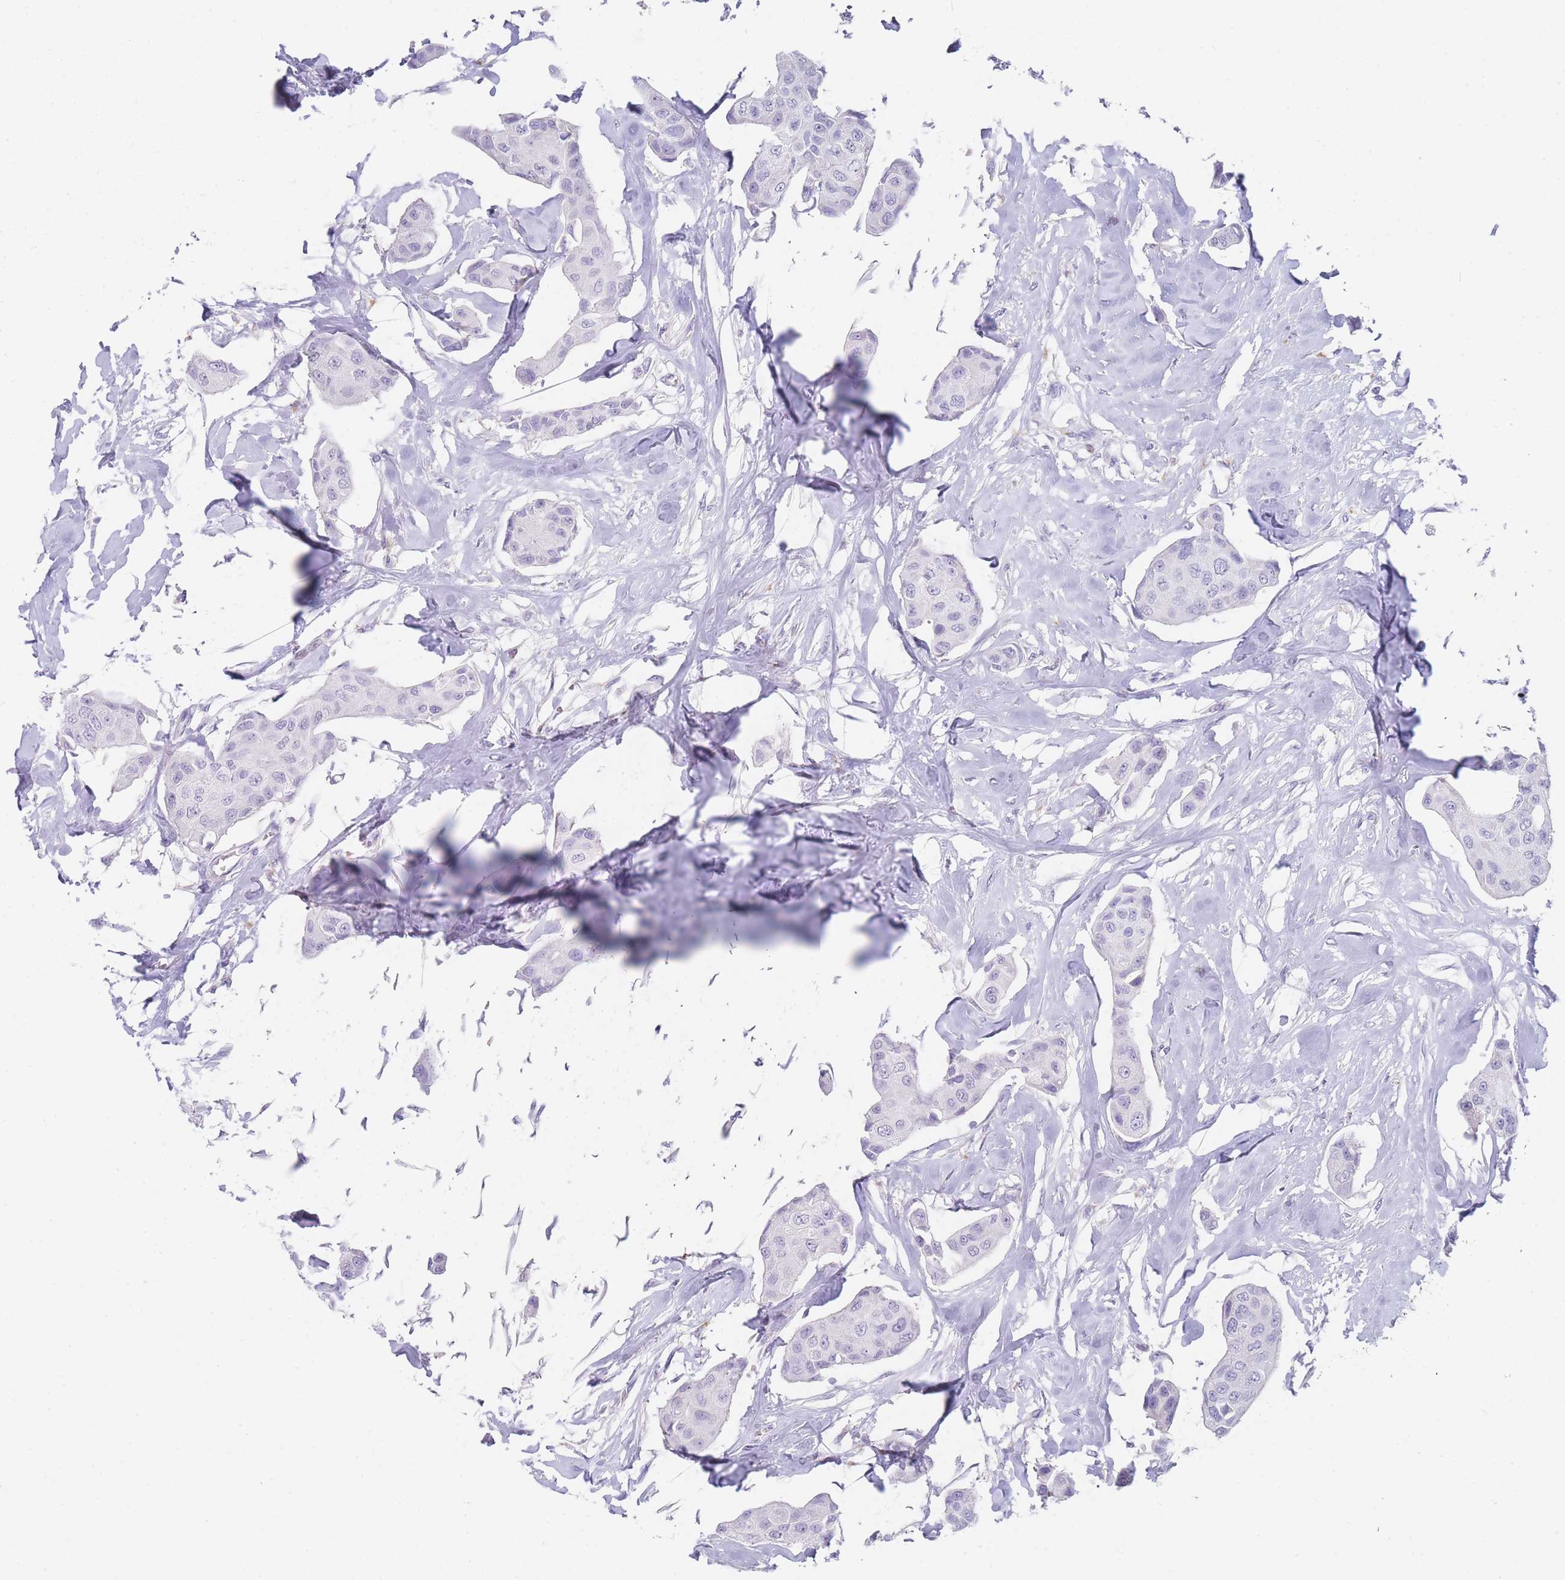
{"staining": {"intensity": "negative", "quantity": "none", "location": "none"}, "tissue": "breast cancer", "cell_type": "Tumor cells", "image_type": "cancer", "snomed": [{"axis": "morphology", "description": "Duct carcinoma"}, {"axis": "topography", "description": "Breast"}, {"axis": "topography", "description": "Lymph node"}], "caption": "Tumor cells show no significant positivity in breast cancer. (Brightfield microscopy of DAB immunohistochemistry at high magnification).", "gene": "RHO", "patient": {"sex": "female", "age": 80}}